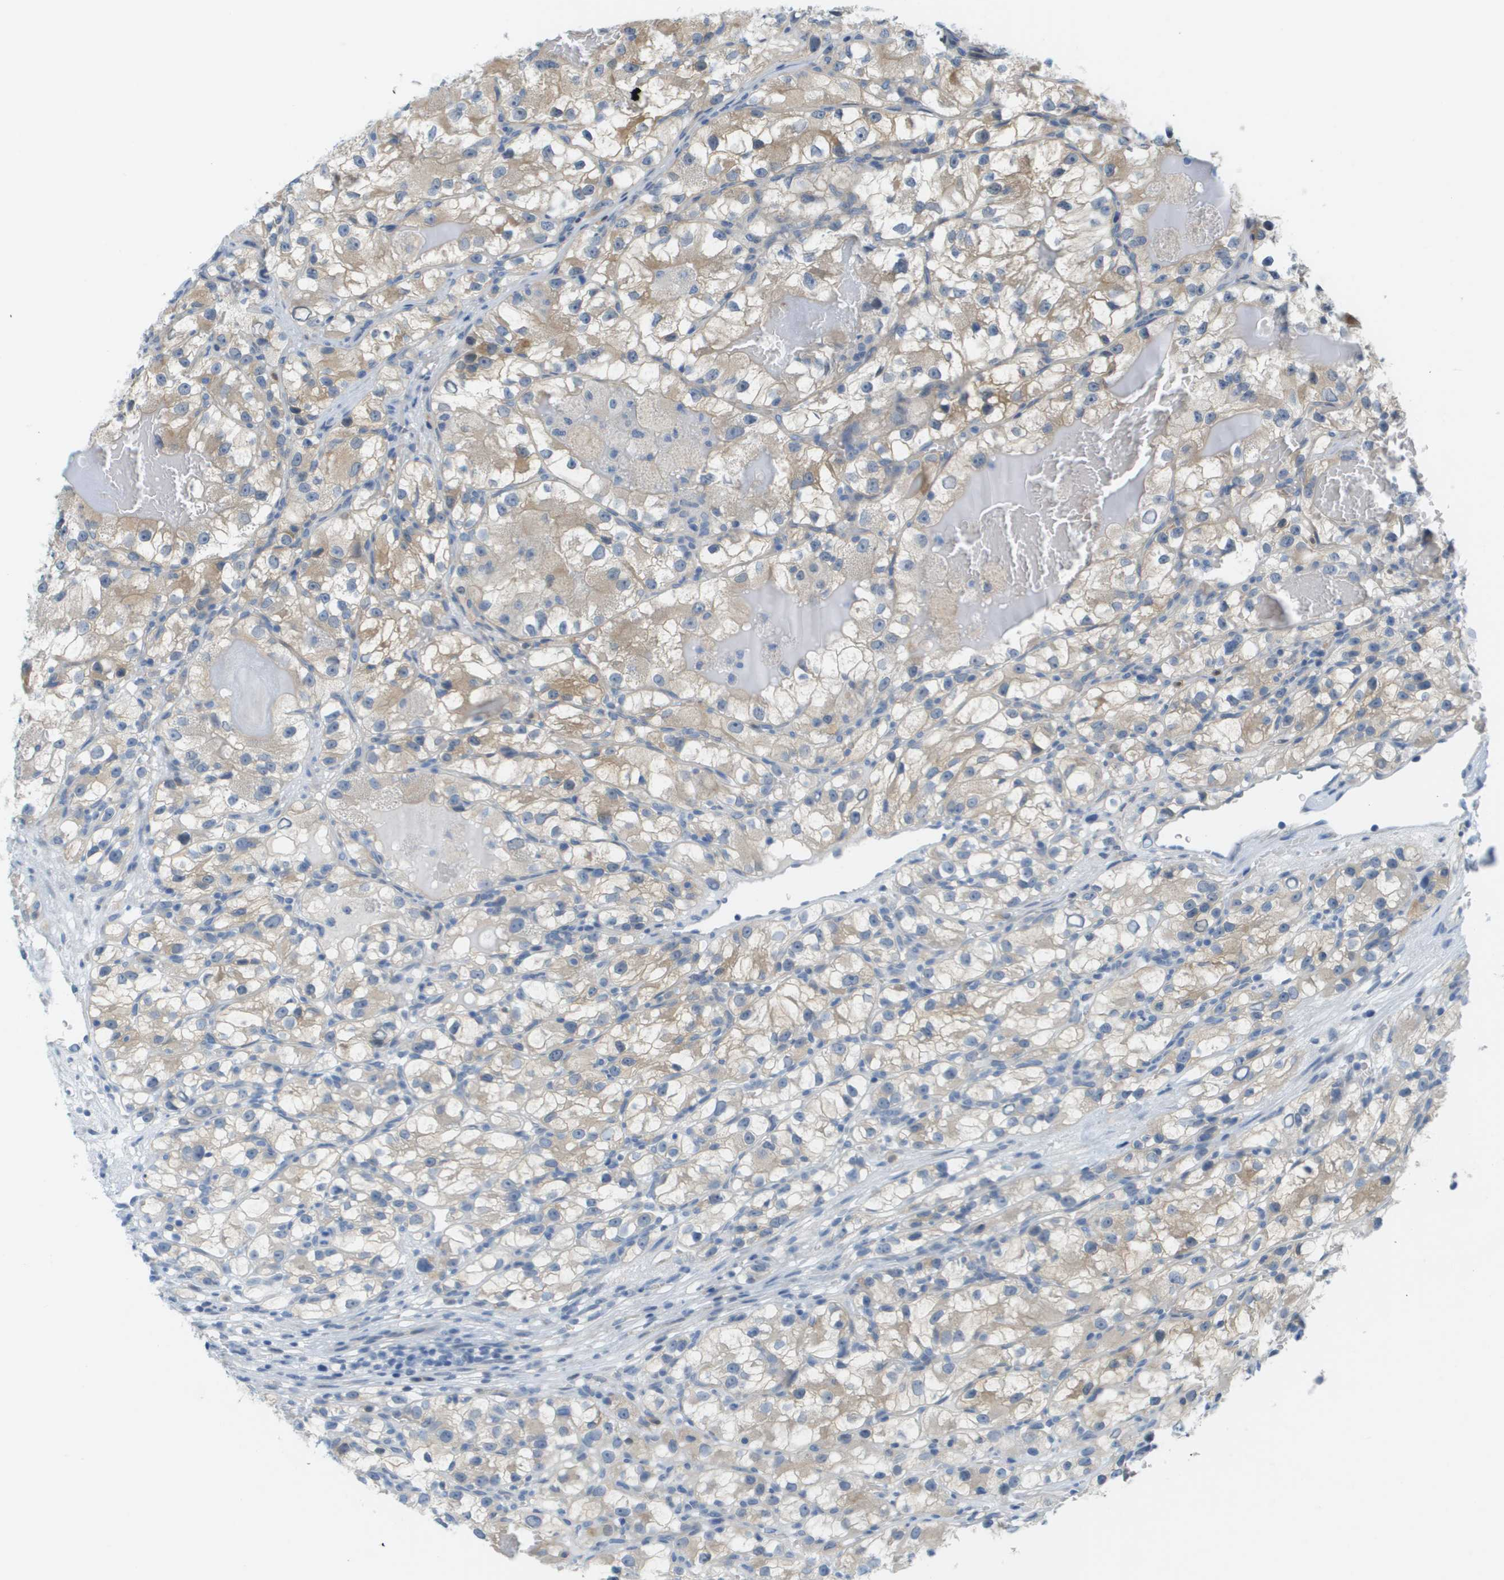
{"staining": {"intensity": "weak", "quantity": "<25%", "location": "cytoplasmic/membranous"}, "tissue": "renal cancer", "cell_type": "Tumor cells", "image_type": "cancer", "snomed": [{"axis": "morphology", "description": "Adenocarcinoma, NOS"}, {"axis": "topography", "description": "Kidney"}], "caption": "There is no significant staining in tumor cells of renal cancer (adenocarcinoma).", "gene": "CUL9", "patient": {"sex": "female", "age": 57}}